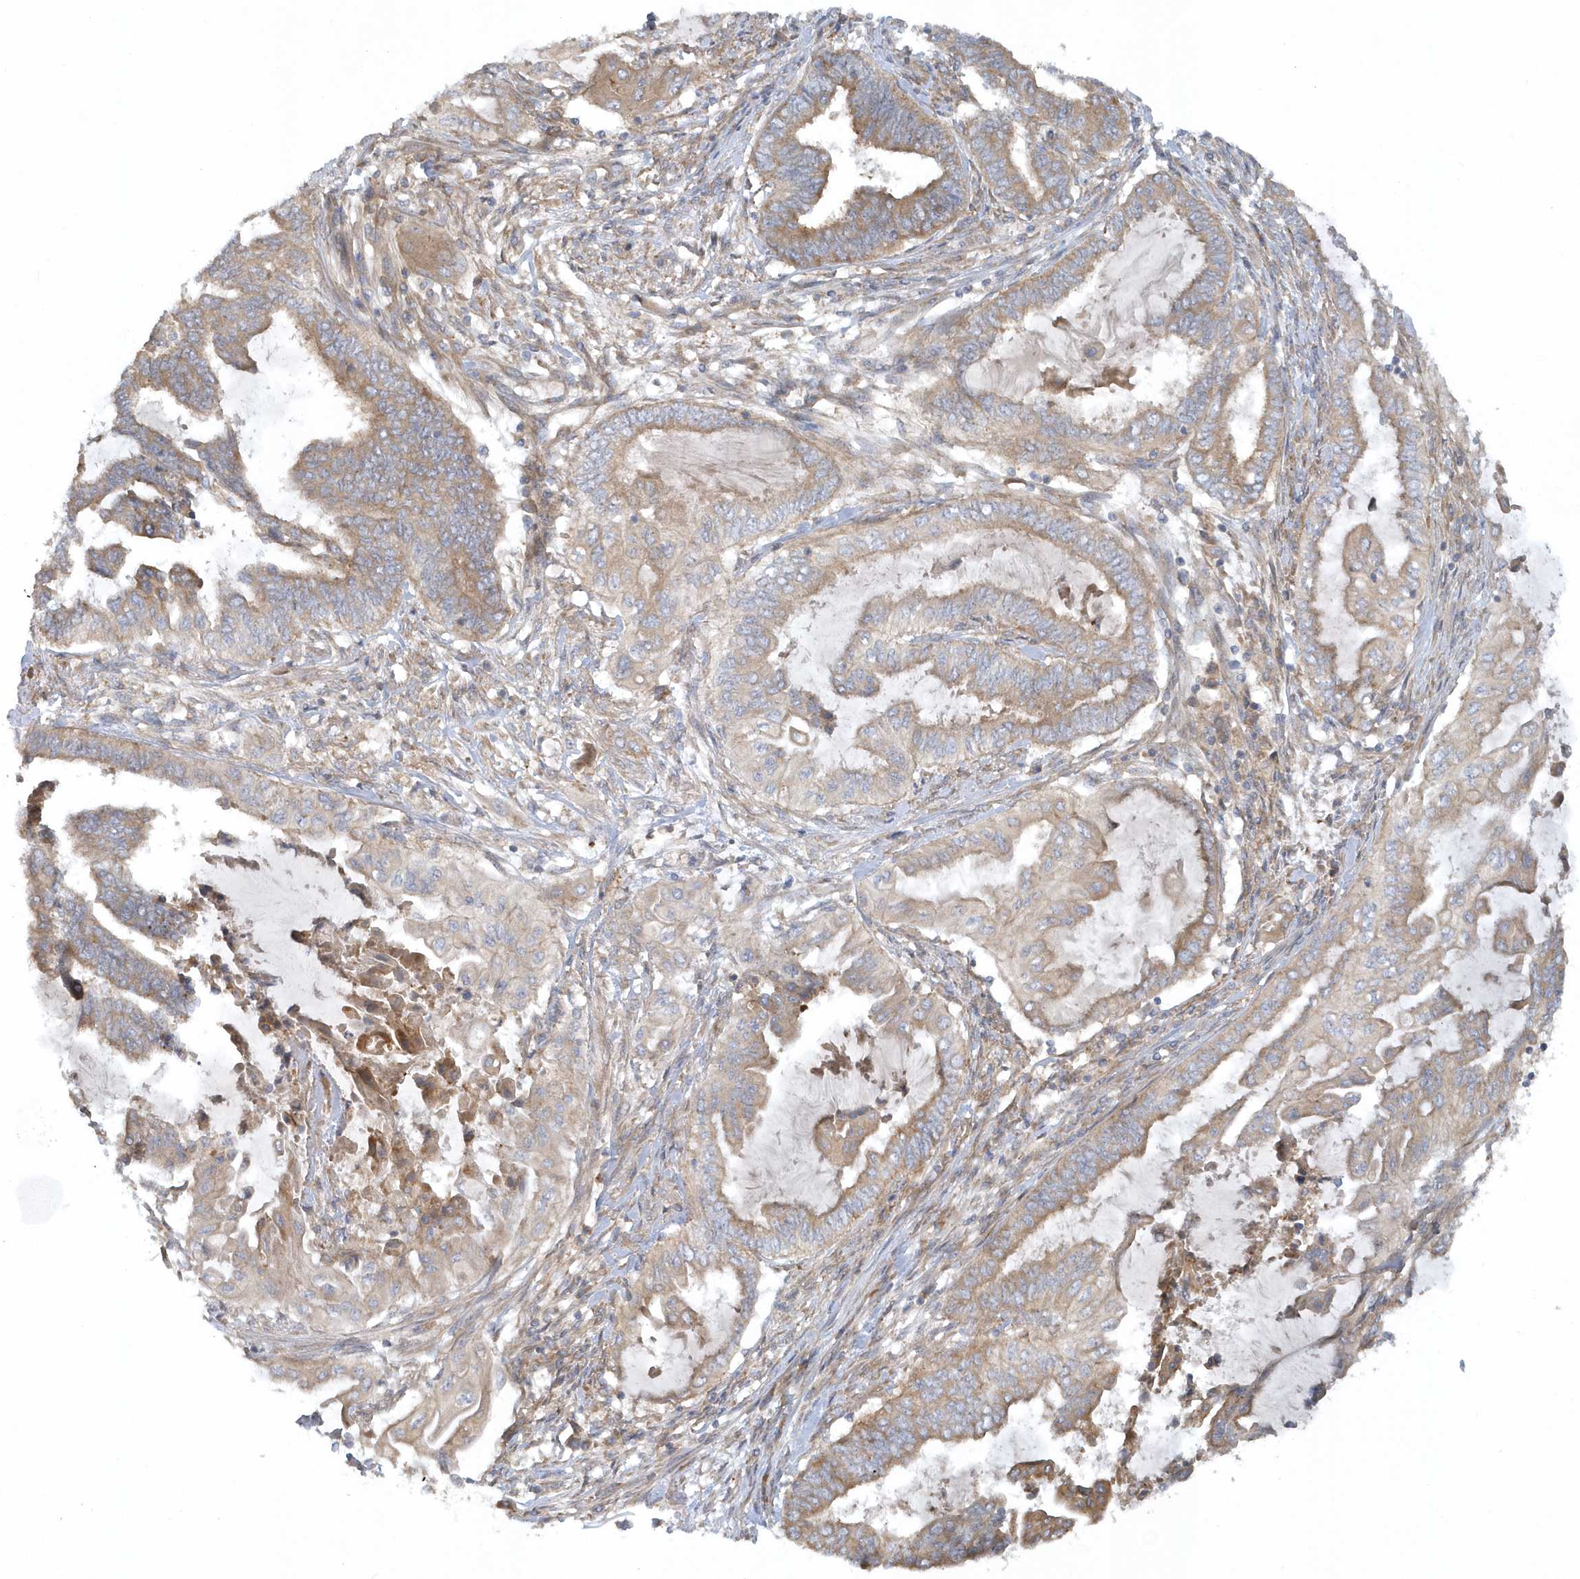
{"staining": {"intensity": "moderate", "quantity": ">75%", "location": "cytoplasmic/membranous"}, "tissue": "endometrial cancer", "cell_type": "Tumor cells", "image_type": "cancer", "snomed": [{"axis": "morphology", "description": "Adenocarcinoma, NOS"}, {"axis": "topography", "description": "Uterus"}, {"axis": "topography", "description": "Endometrium"}], "caption": "About >75% of tumor cells in endometrial adenocarcinoma show moderate cytoplasmic/membranous protein staining as visualized by brown immunohistochemical staining.", "gene": "CNOT10", "patient": {"sex": "female", "age": 70}}